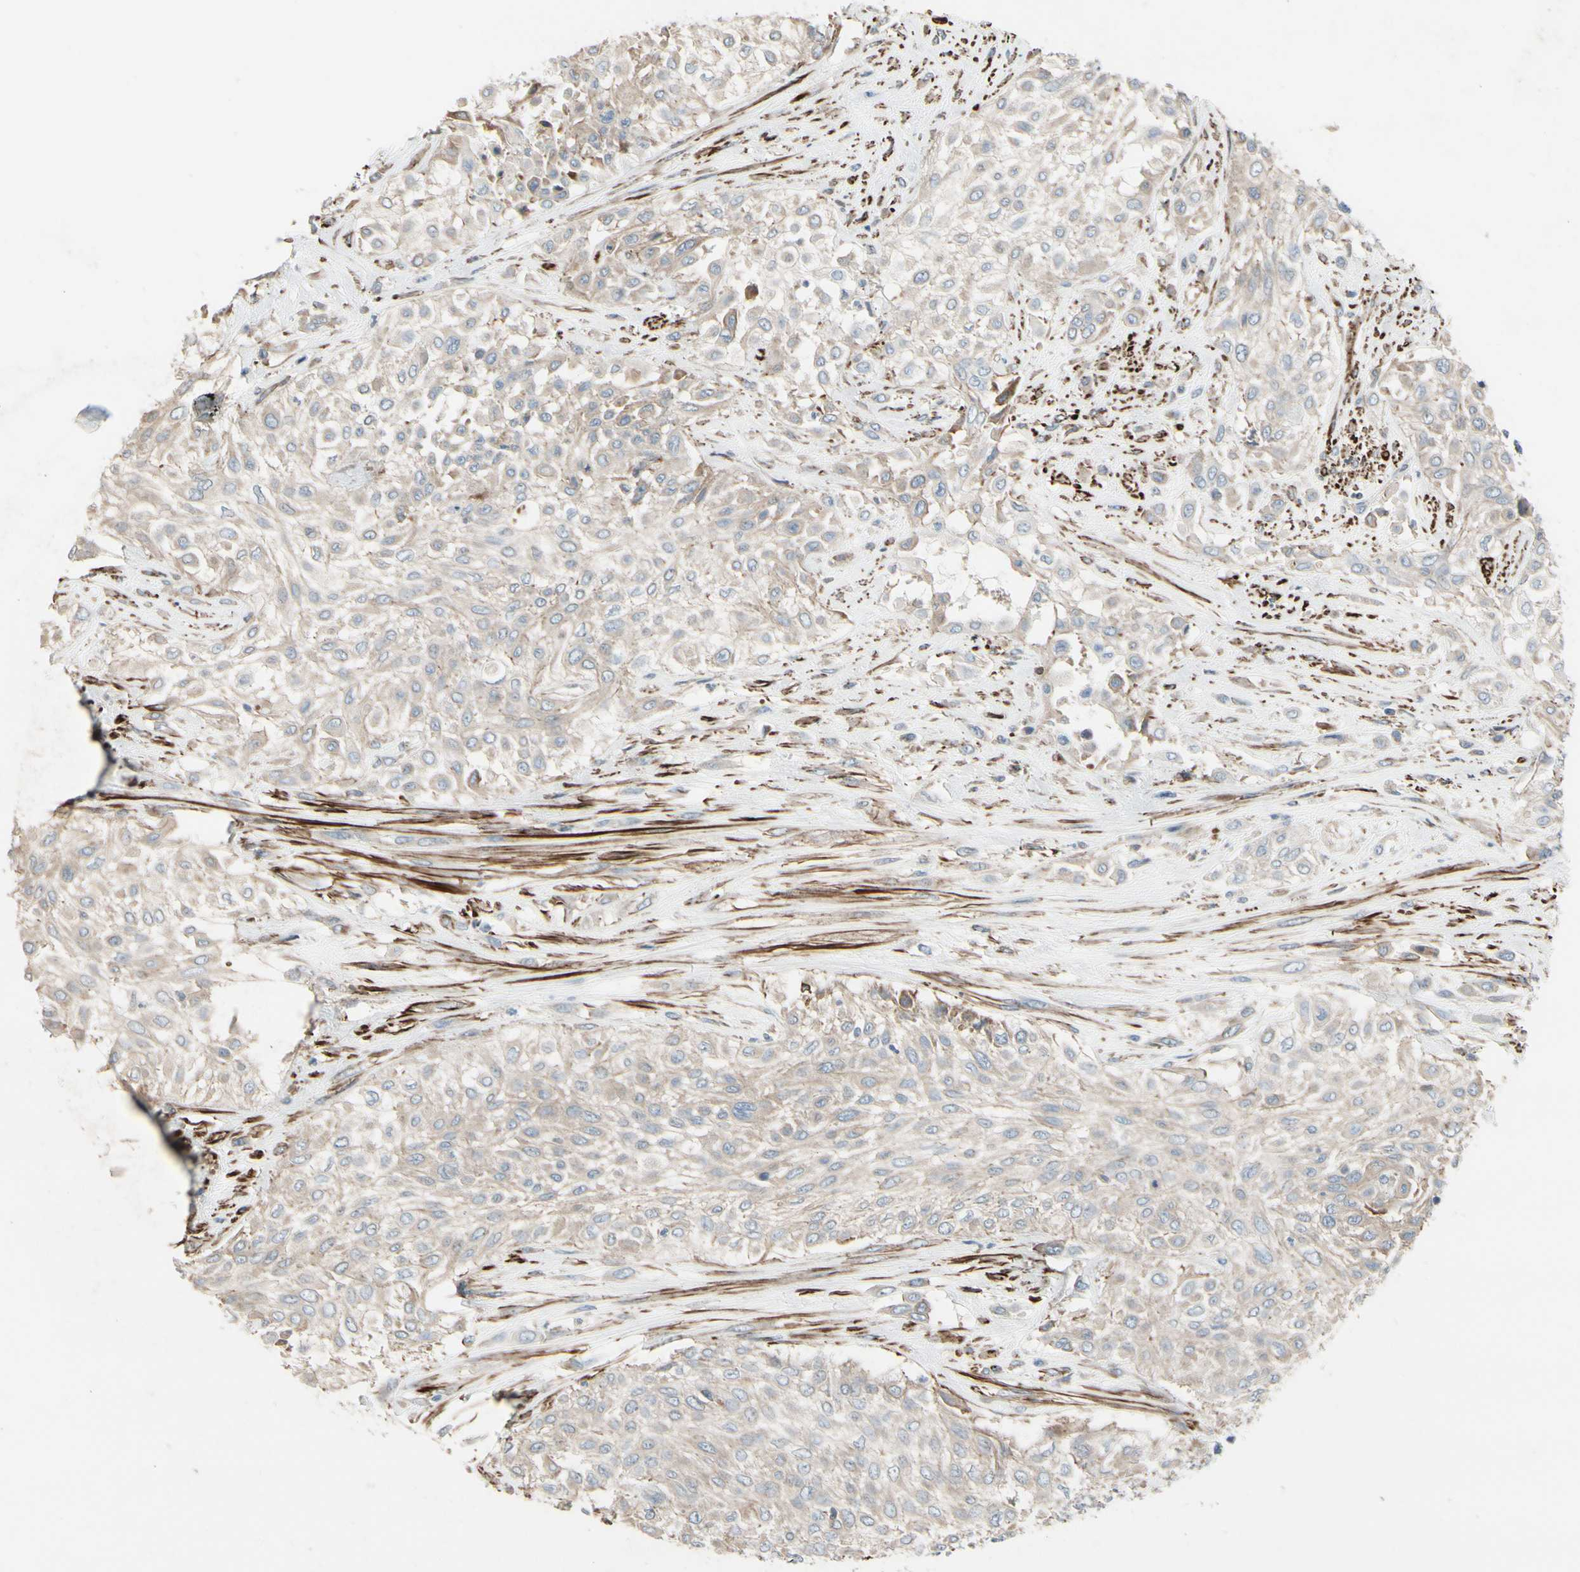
{"staining": {"intensity": "weak", "quantity": ">75%", "location": "cytoplasmic/membranous"}, "tissue": "urothelial cancer", "cell_type": "Tumor cells", "image_type": "cancer", "snomed": [{"axis": "morphology", "description": "Urothelial carcinoma, High grade"}, {"axis": "topography", "description": "Urinary bladder"}], "caption": "Urothelial carcinoma (high-grade) was stained to show a protein in brown. There is low levels of weak cytoplasmic/membranous staining in about >75% of tumor cells.", "gene": "TPM1", "patient": {"sex": "male", "age": 57}}